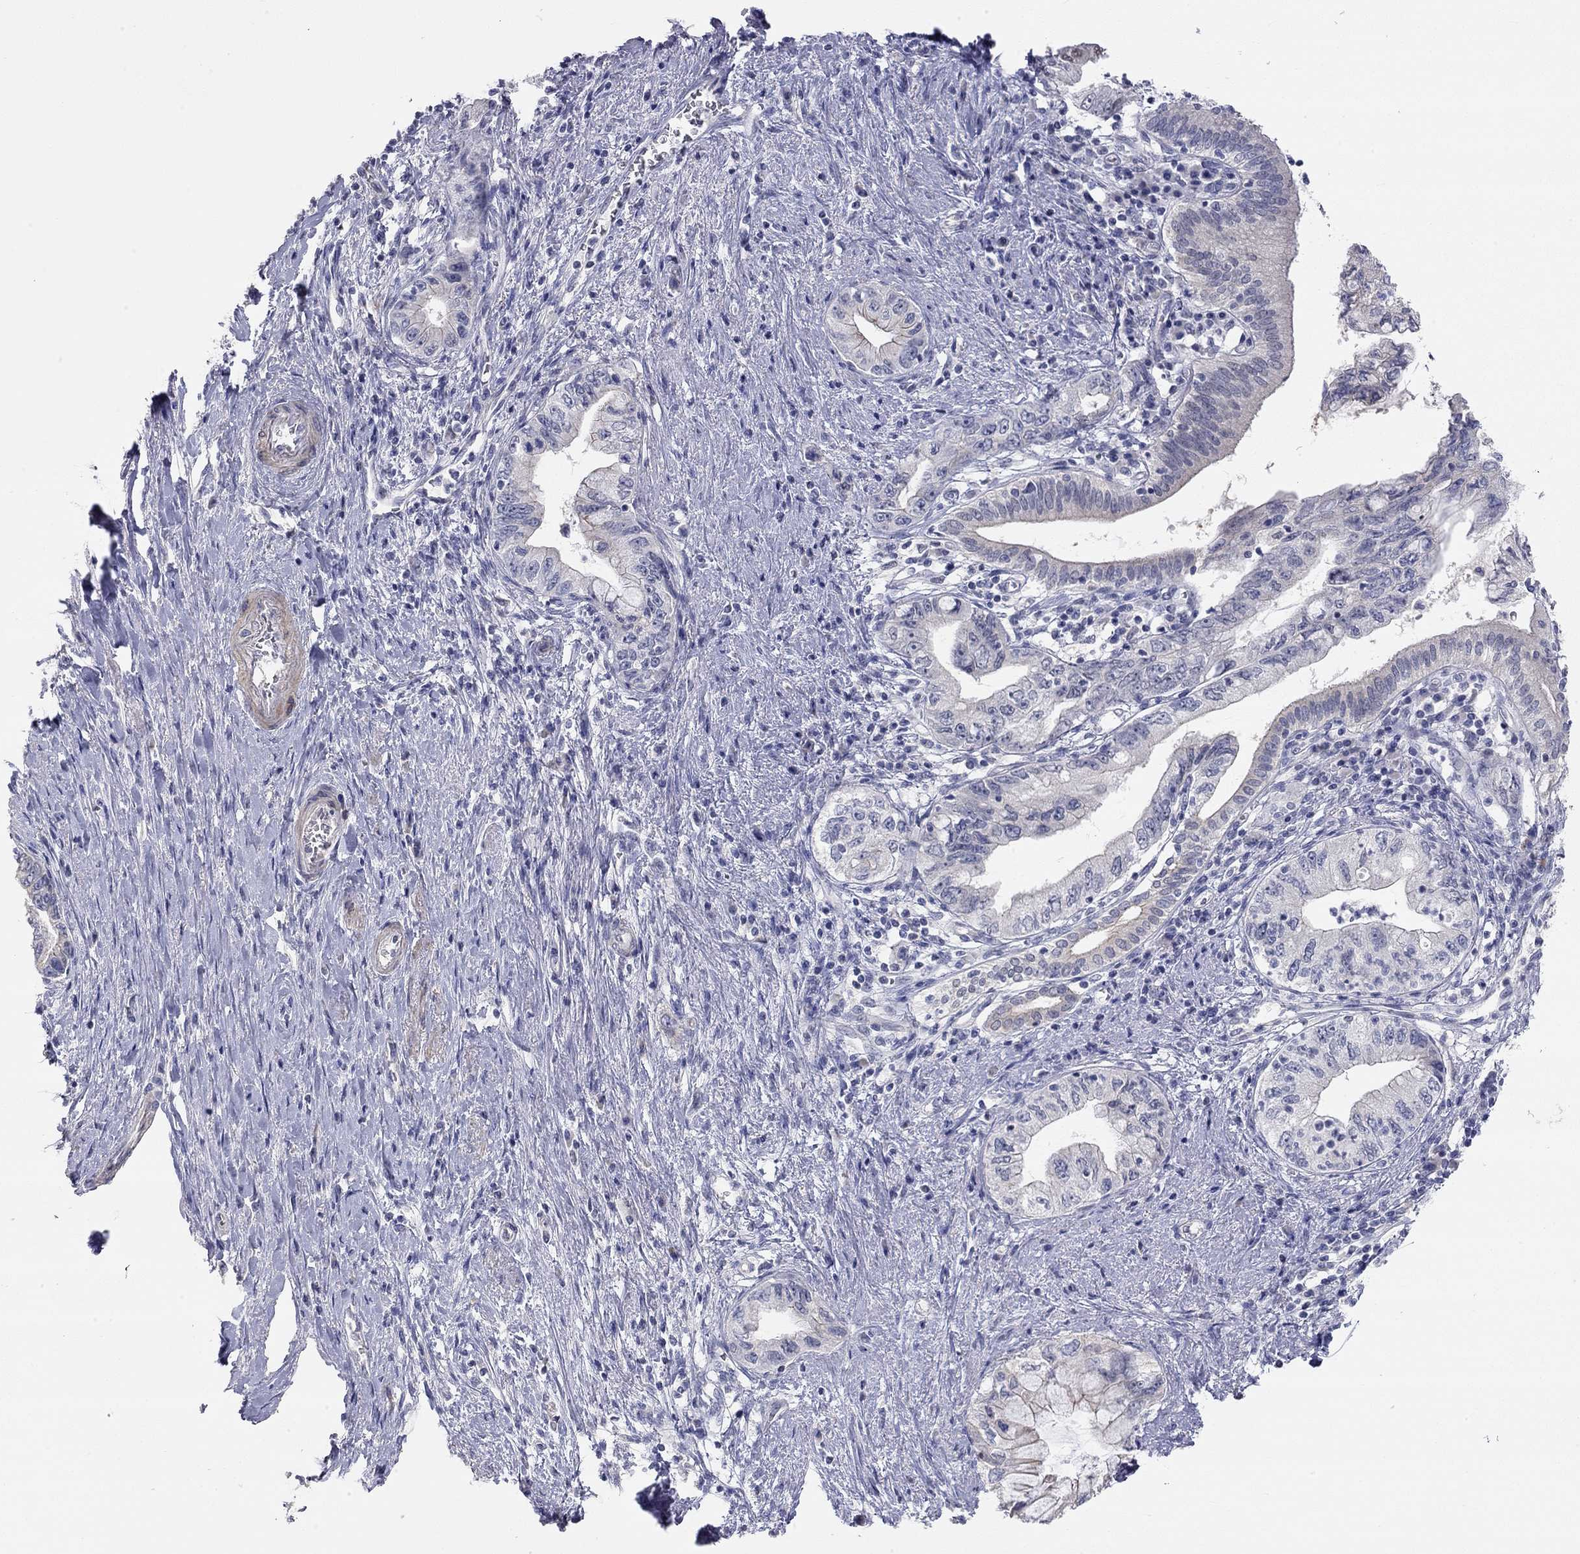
{"staining": {"intensity": "negative", "quantity": "none", "location": "none"}, "tissue": "pancreatic cancer", "cell_type": "Tumor cells", "image_type": "cancer", "snomed": [{"axis": "morphology", "description": "Adenocarcinoma, NOS"}, {"axis": "topography", "description": "Pancreas"}], "caption": "The IHC image has no significant staining in tumor cells of pancreatic cancer tissue.", "gene": "PAPSS2", "patient": {"sex": "female", "age": 73}}